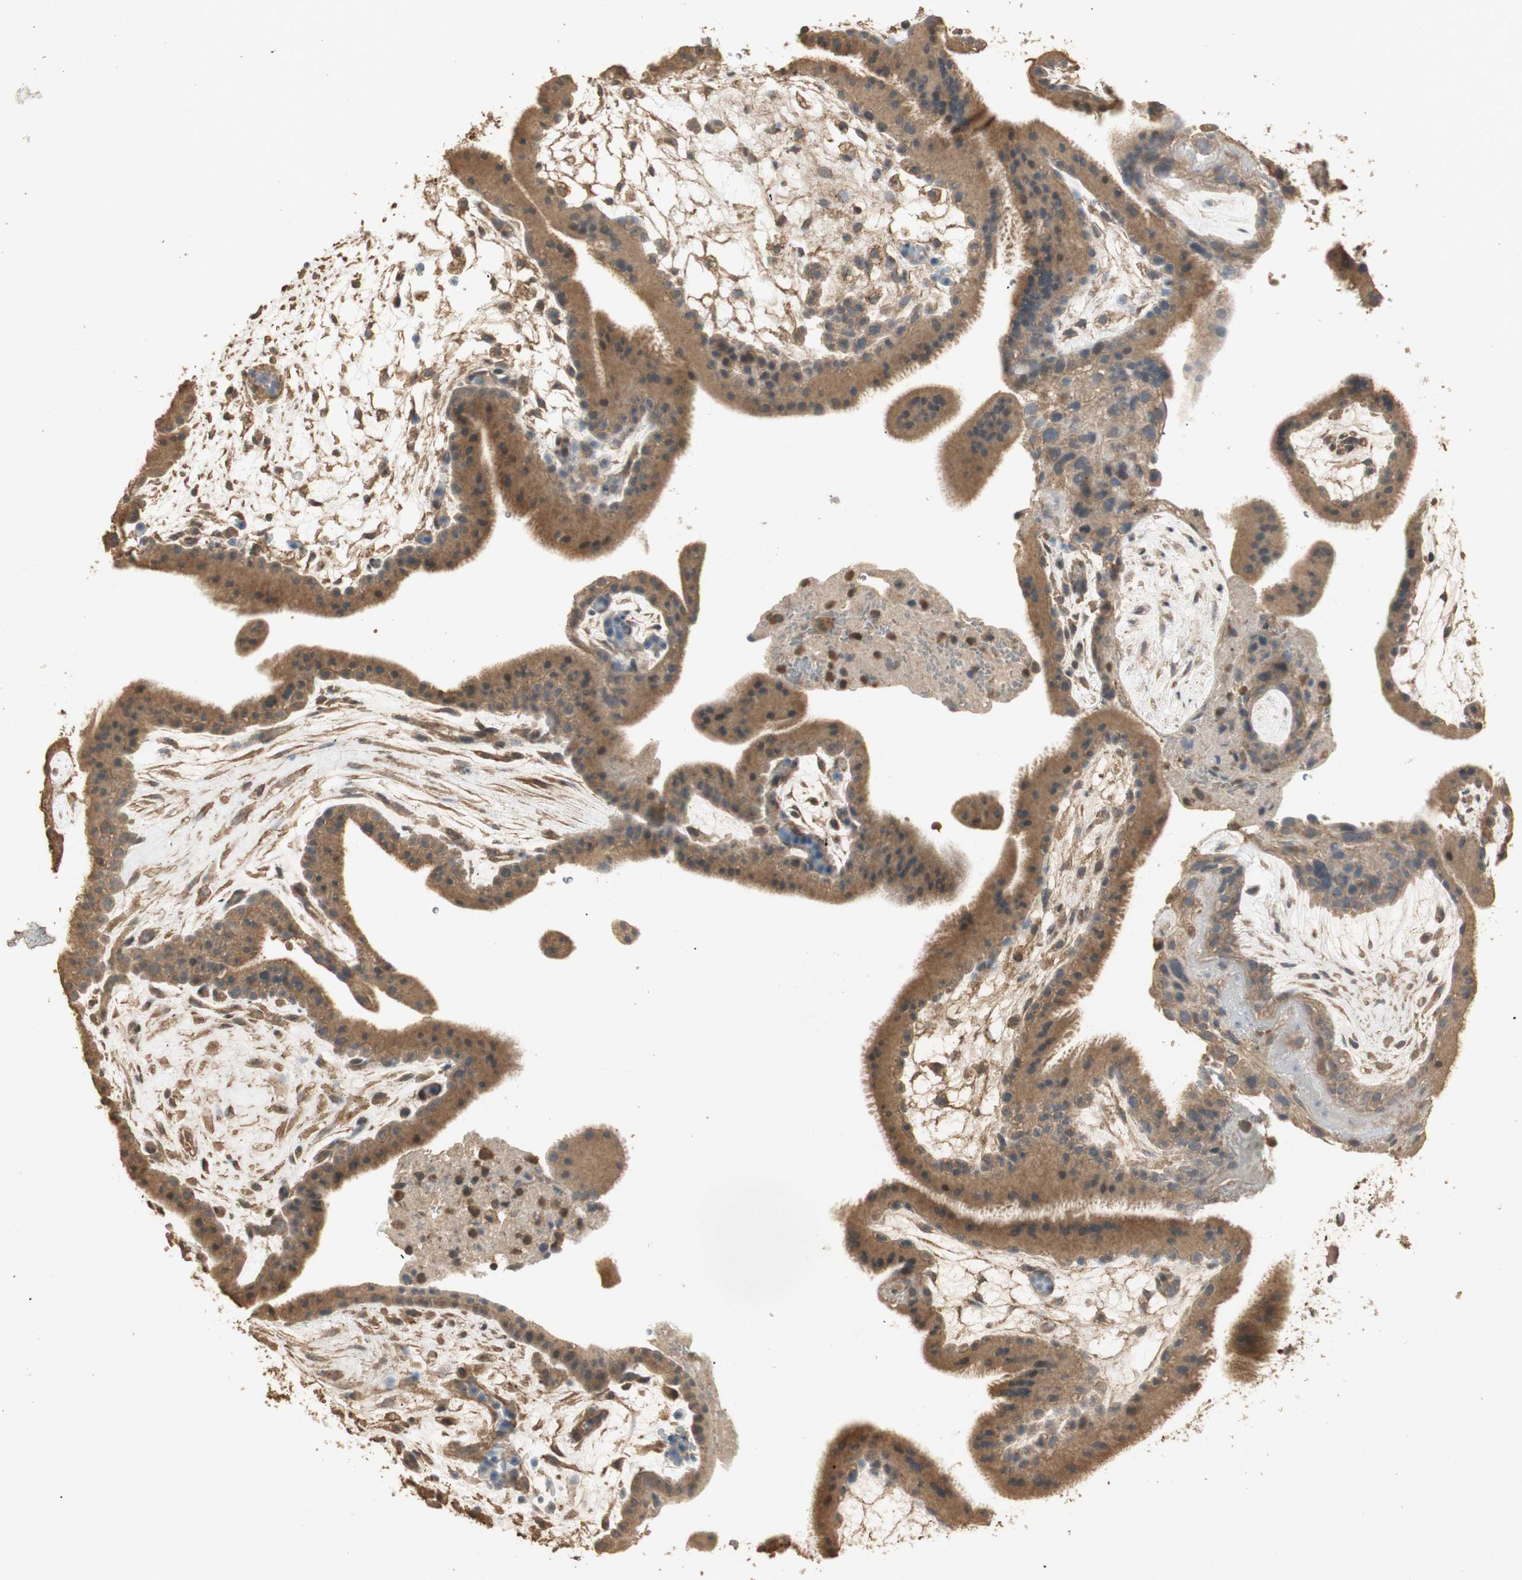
{"staining": {"intensity": "strong", "quantity": ">75%", "location": "cytoplasmic/membranous"}, "tissue": "placenta", "cell_type": "Trophoblastic cells", "image_type": "normal", "snomed": [{"axis": "morphology", "description": "Normal tissue, NOS"}, {"axis": "topography", "description": "Placenta"}], "caption": "Protein expression analysis of normal placenta shows strong cytoplasmic/membranous positivity in about >75% of trophoblastic cells. The protein of interest is stained brown, and the nuclei are stained in blue (DAB (3,3'-diaminobenzidine) IHC with brightfield microscopy, high magnification).", "gene": "USP2", "patient": {"sex": "female", "age": 19}}